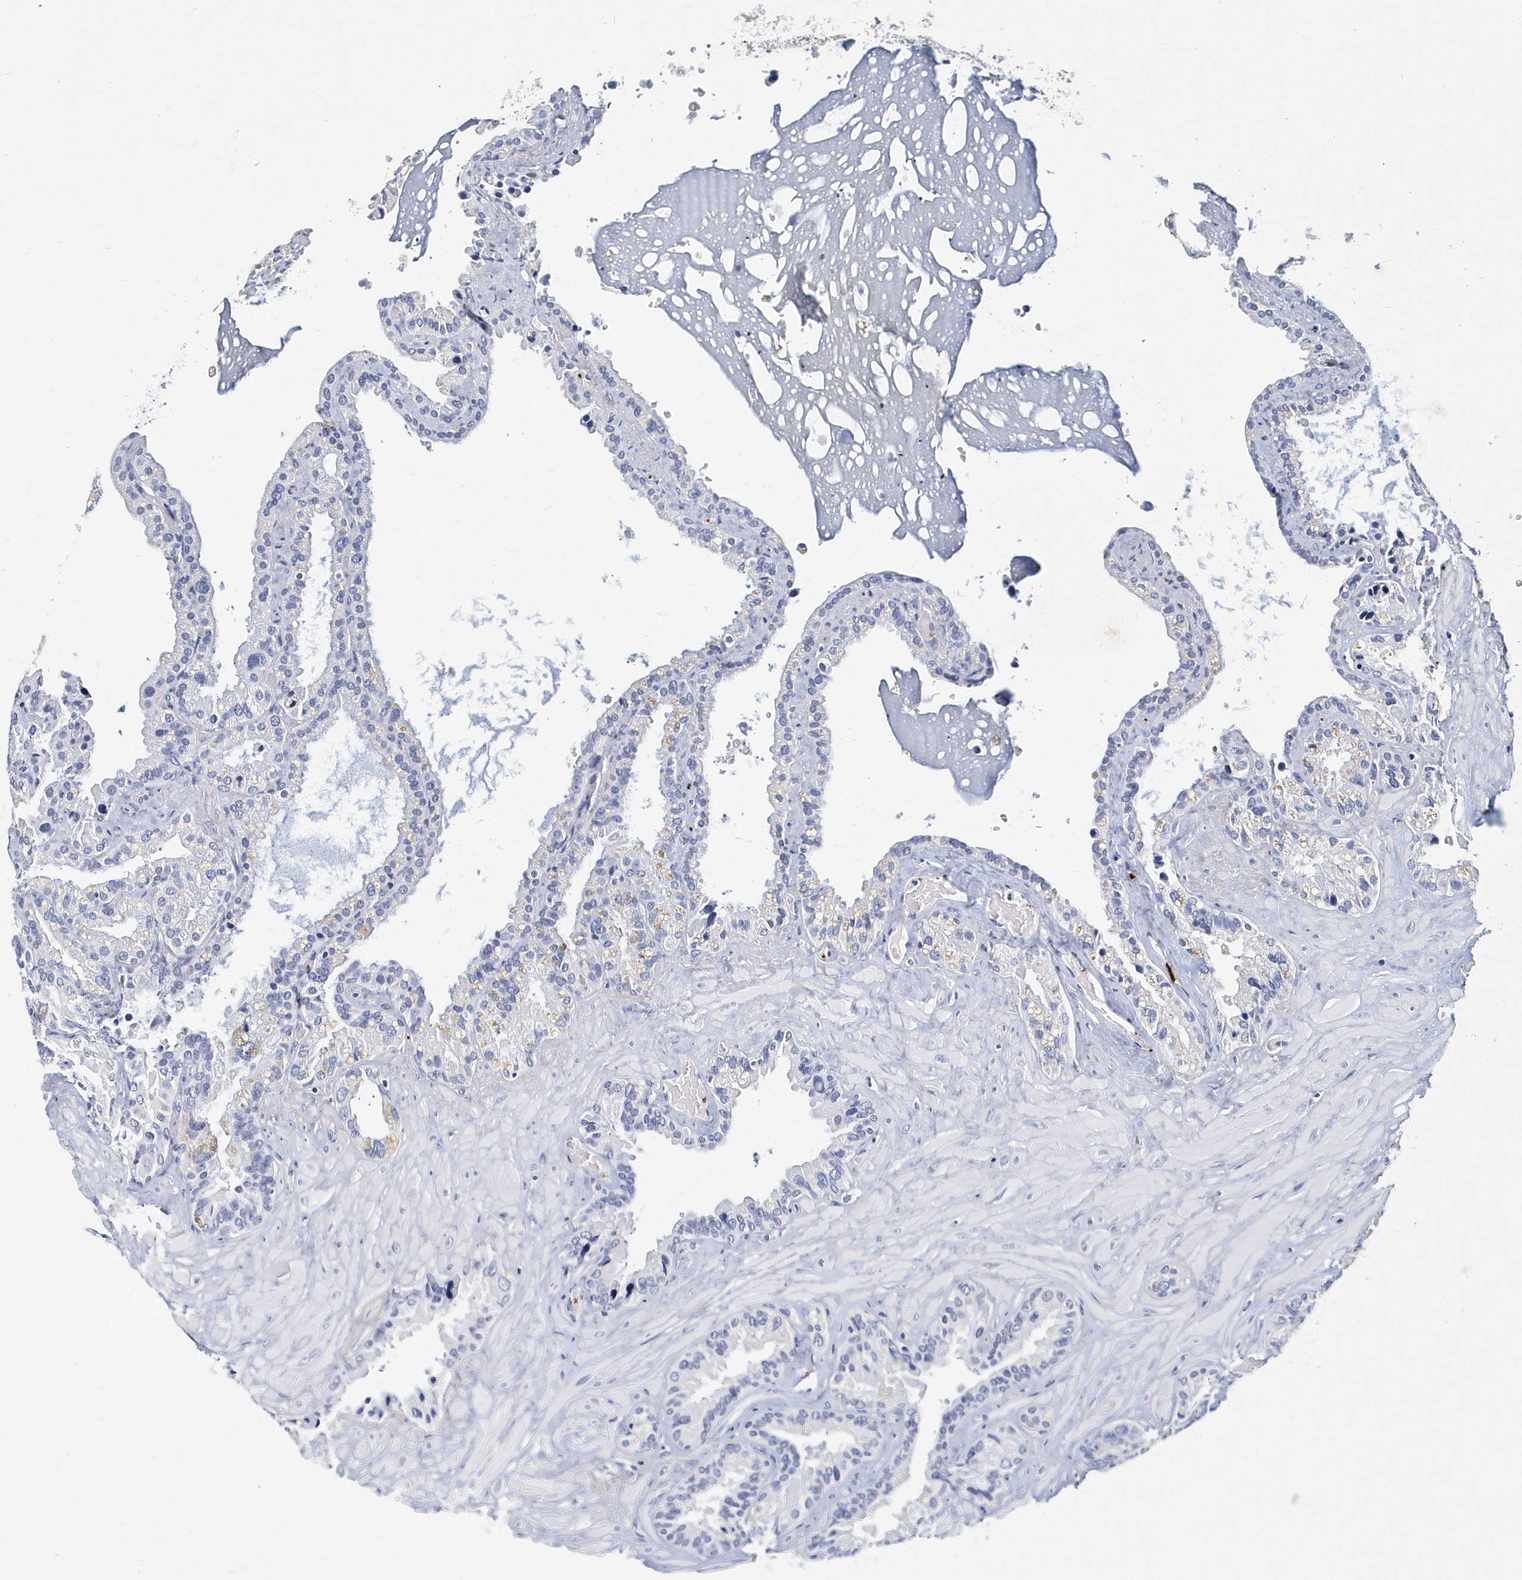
{"staining": {"intensity": "negative", "quantity": "none", "location": "none"}, "tissue": "seminal vesicle", "cell_type": "Glandular cells", "image_type": "normal", "snomed": [{"axis": "morphology", "description": "Normal tissue, NOS"}, {"axis": "topography", "description": "Prostate"}, {"axis": "topography", "description": "Seminal veicle"}], "caption": "High power microscopy photomicrograph of an immunohistochemistry (IHC) micrograph of benign seminal vesicle, revealing no significant staining in glandular cells. (DAB immunohistochemistry (IHC) visualized using brightfield microscopy, high magnification).", "gene": "ITGA2B", "patient": {"sex": "male", "age": 68}}